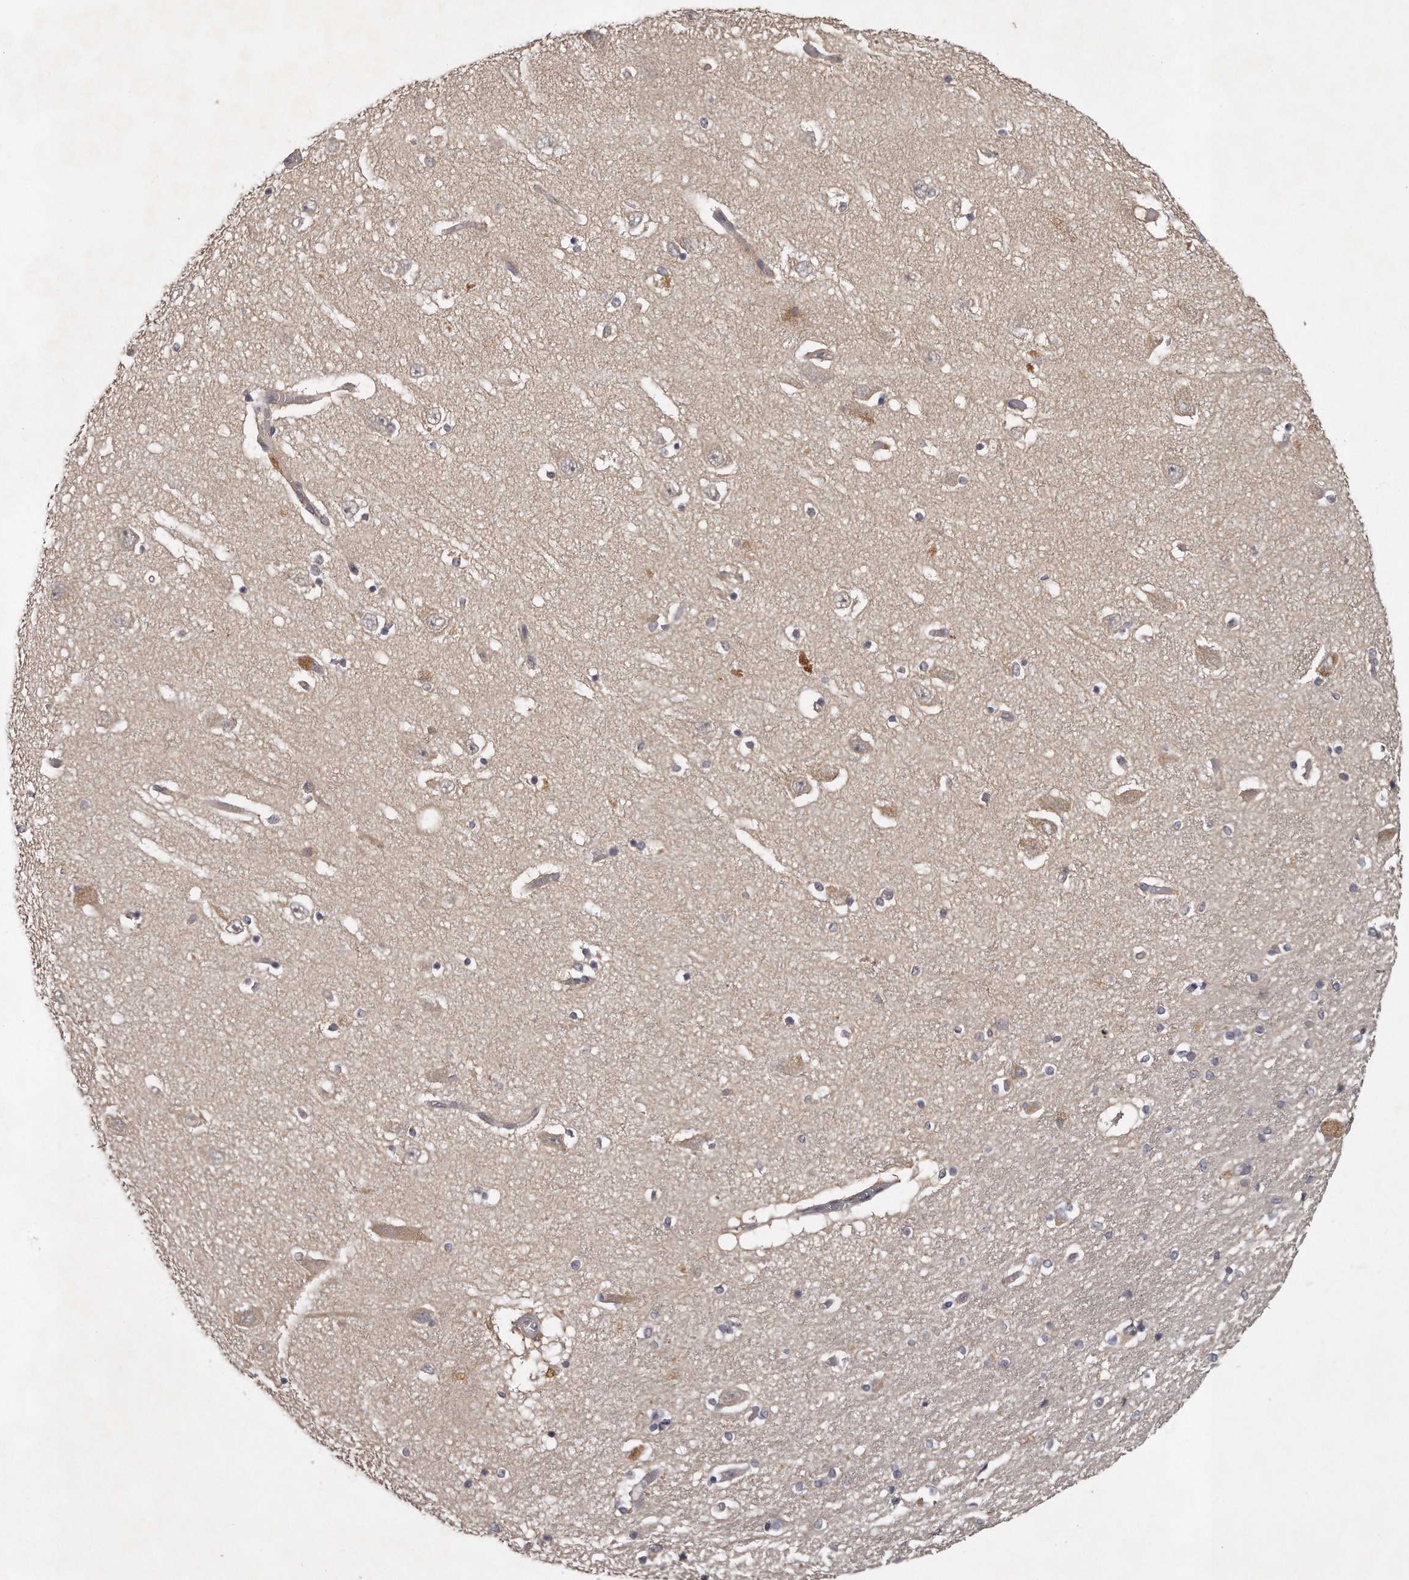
{"staining": {"intensity": "weak", "quantity": "<25%", "location": "cytoplasmic/membranous"}, "tissue": "hippocampus", "cell_type": "Glial cells", "image_type": "normal", "snomed": [{"axis": "morphology", "description": "Normal tissue, NOS"}, {"axis": "topography", "description": "Hippocampus"}], "caption": "This is an immunohistochemistry histopathology image of benign hippocampus. There is no staining in glial cells.", "gene": "GGCT", "patient": {"sex": "female", "age": 54}}